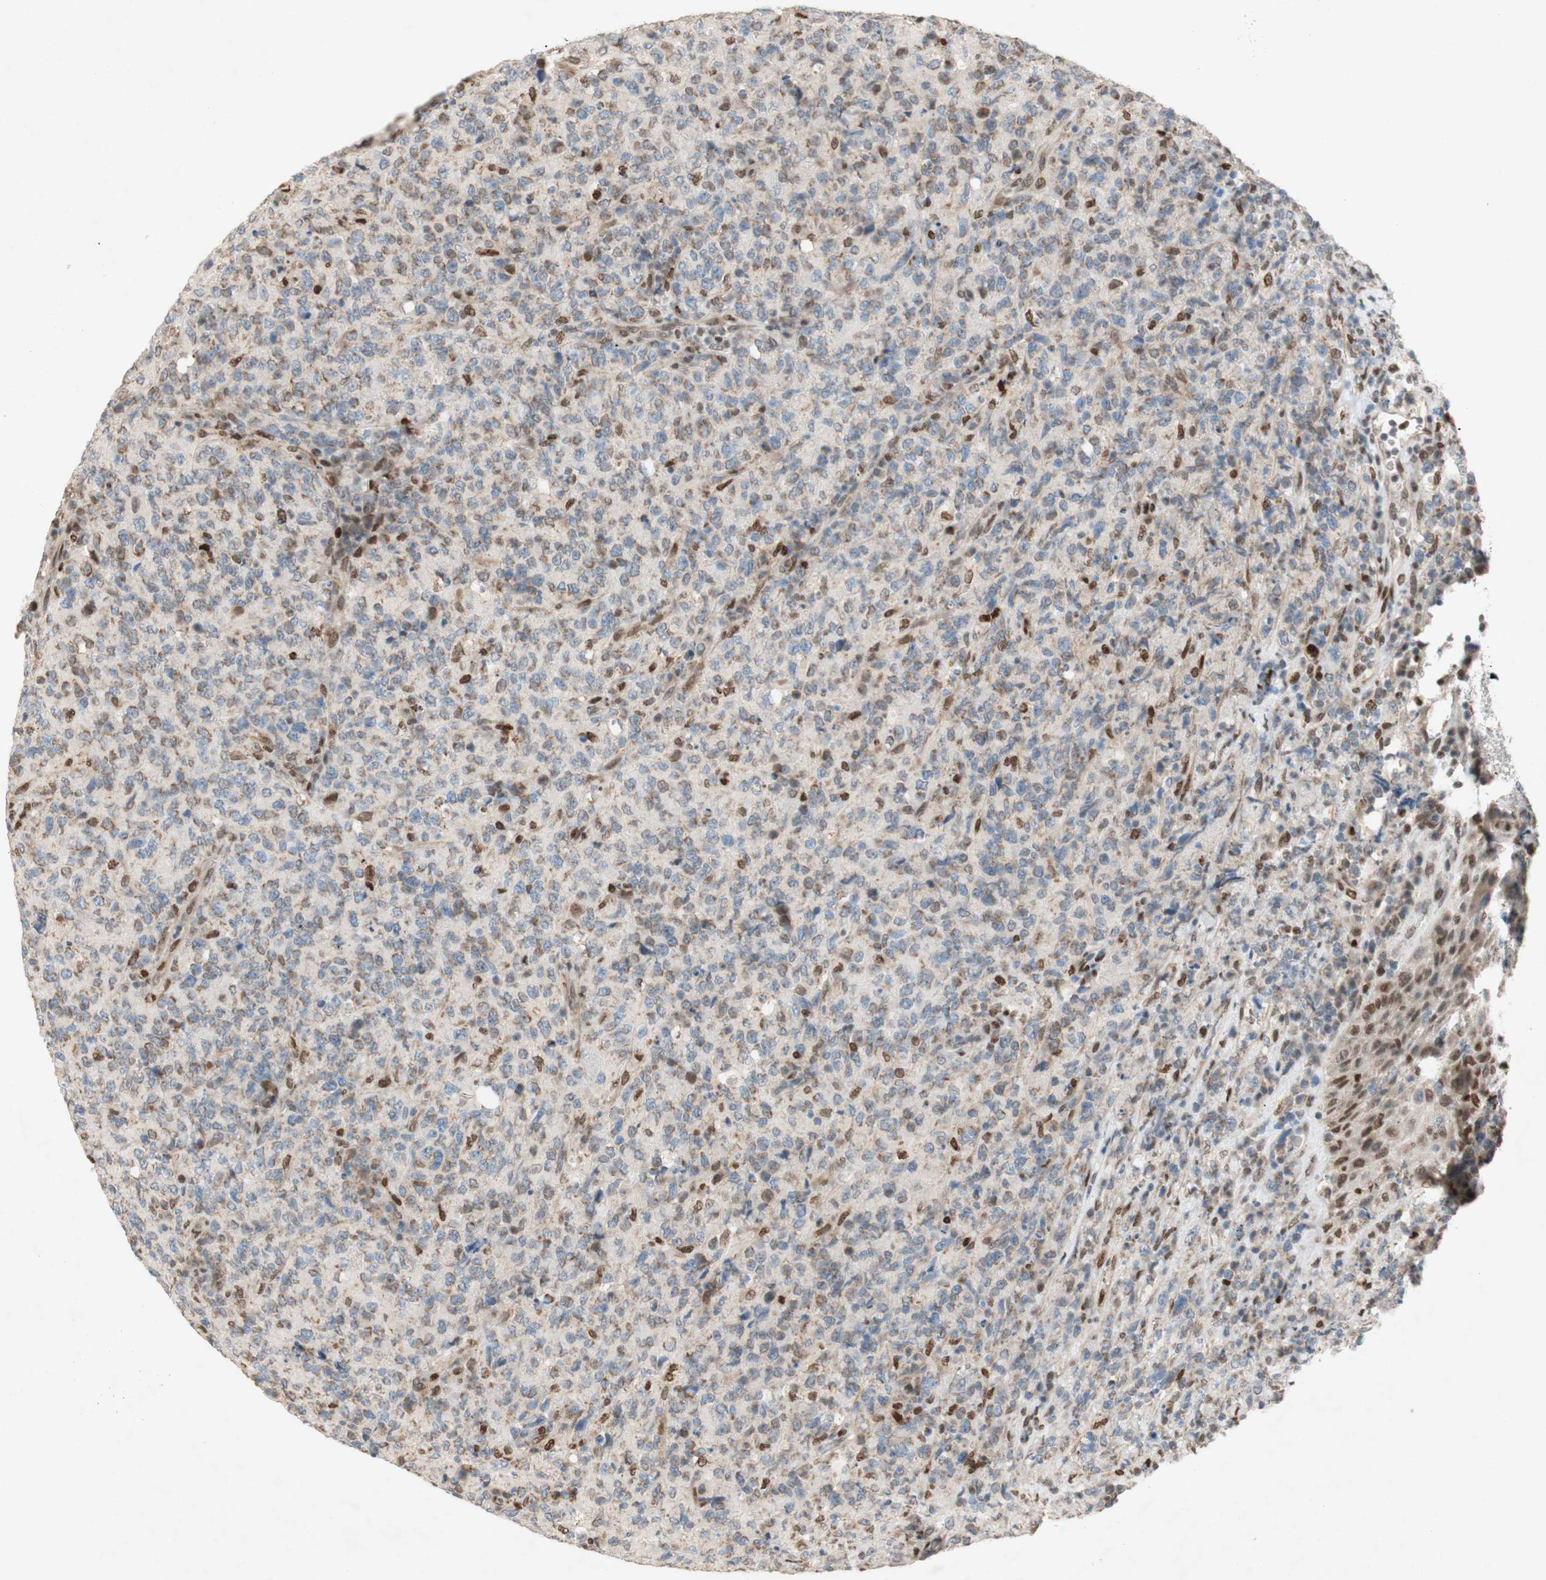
{"staining": {"intensity": "negative", "quantity": "none", "location": "none"}, "tissue": "lymphoma", "cell_type": "Tumor cells", "image_type": "cancer", "snomed": [{"axis": "morphology", "description": "Malignant lymphoma, non-Hodgkin's type, High grade"}, {"axis": "topography", "description": "Tonsil"}], "caption": "Photomicrograph shows no significant protein positivity in tumor cells of lymphoma. (DAB IHC, high magnification).", "gene": "DNMT3A", "patient": {"sex": "female", "age": 36}}